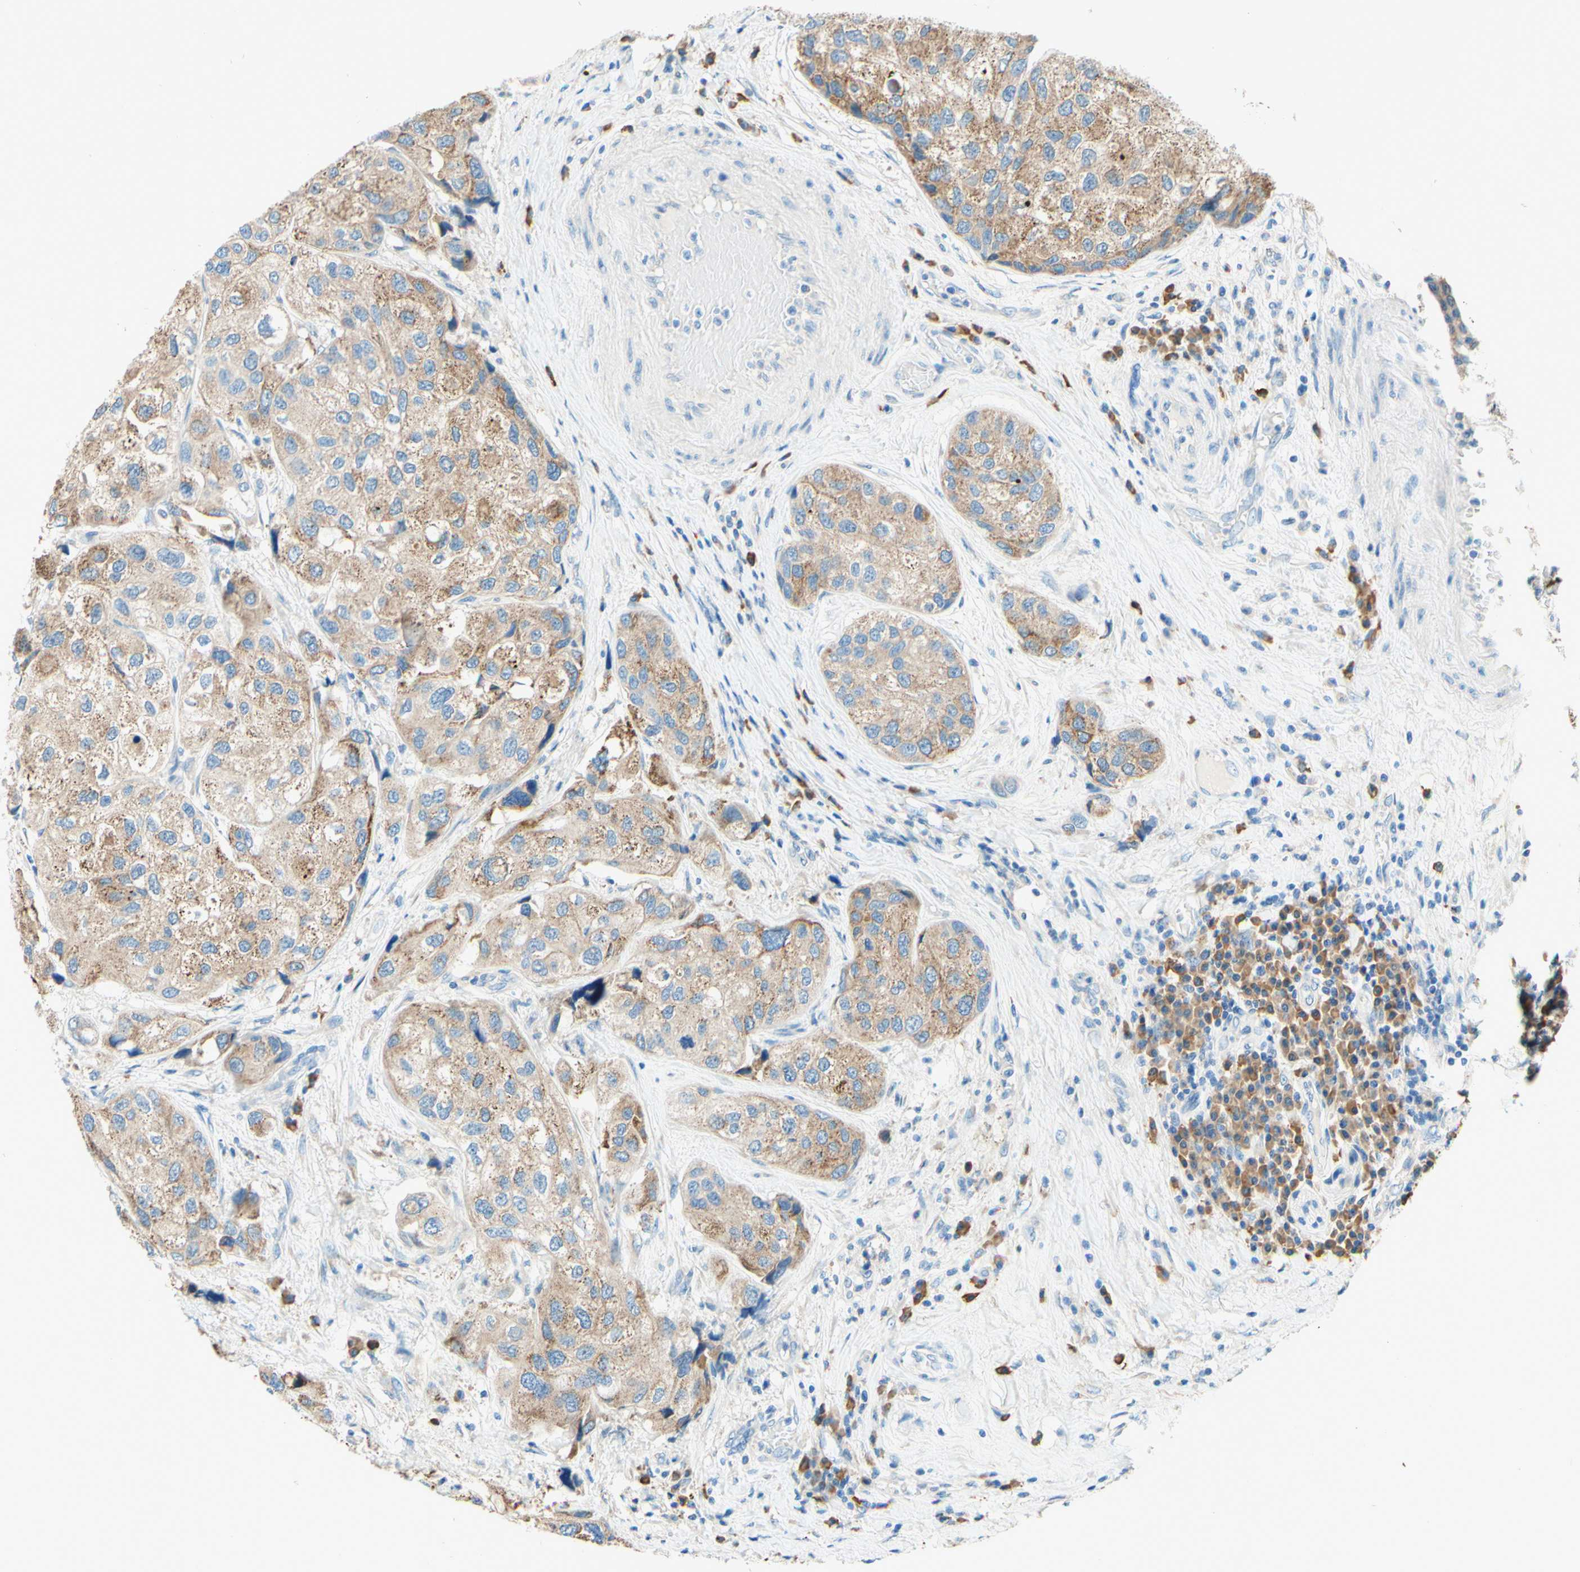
{"staining": {"intensity": "weak", "quantity": ">75%", "location": "cytoplasmic/membranous"}, "tissue": "urothelial cancer", "cell_type": "Tumor cells", "image_type": "cancer", "snomed": [{"axis": "morphology", "description": "Urothelial carcinoma, High grade"}, {"axis": "topography", "description": "Urinary bladder"}], "caption": "Weak cytoplasmic/membranous protein positivity is identified in about >75% of tumor cells in high-grade urothelial carcinoma.", "gene": "PASD1", "patient": {"sex": "female", "age": 64}}